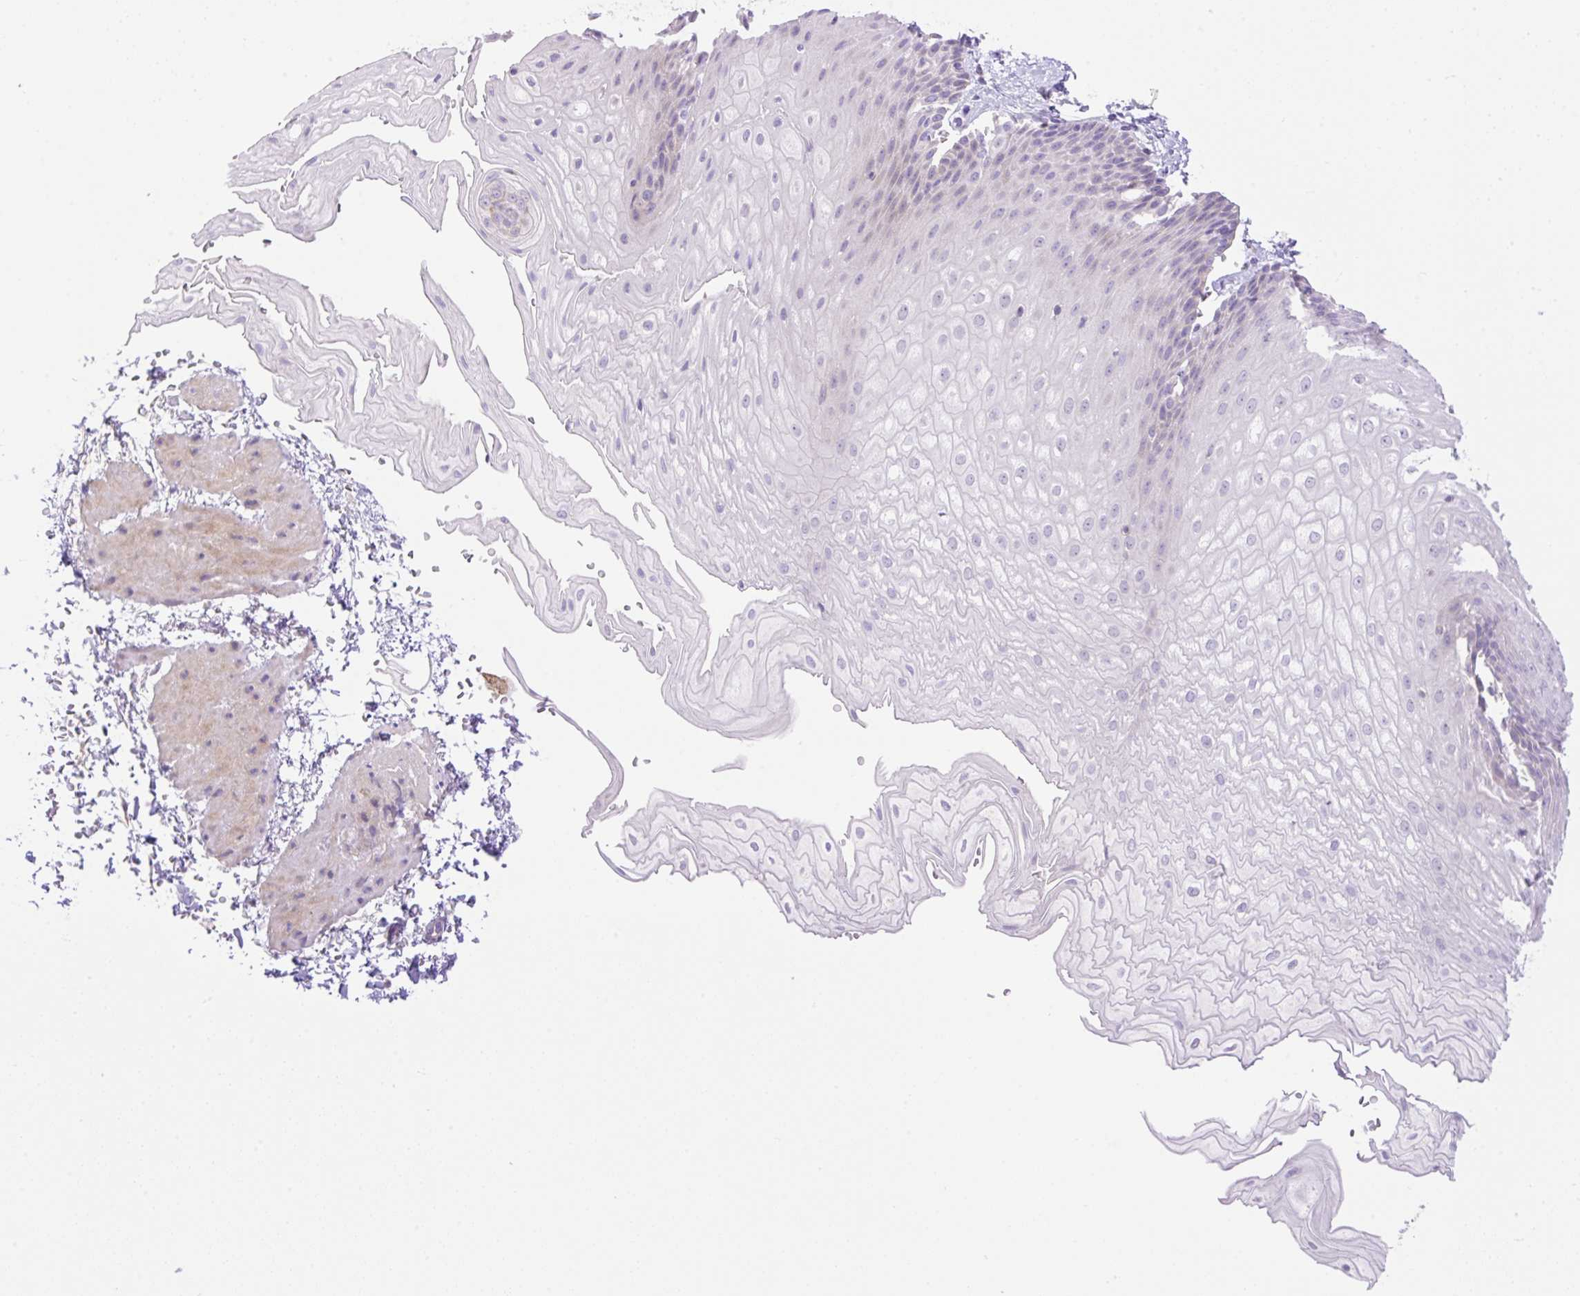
{"staining": {"intensity": "negative", "quantity": "none", "location": "none"}, "tissue": "esophagus", "cell_type": "Squamous epithelial cells", "image_type": "normal", "snomed": [{"axis": "morphology", "description": "Normal tissue, NOS"}, {"axis": "topography", "description": "Esophagus"}], "caption": "Immunohistochemistry of unremarkable esophagus exhibits no staining in squamous epithelial cells. (Brightfield microscopy of DAB (3,3'-diaminobenzidine) IHC at high magnification).", "gene": "VPS25", "patient": {"sex": "male", "age": 70}}